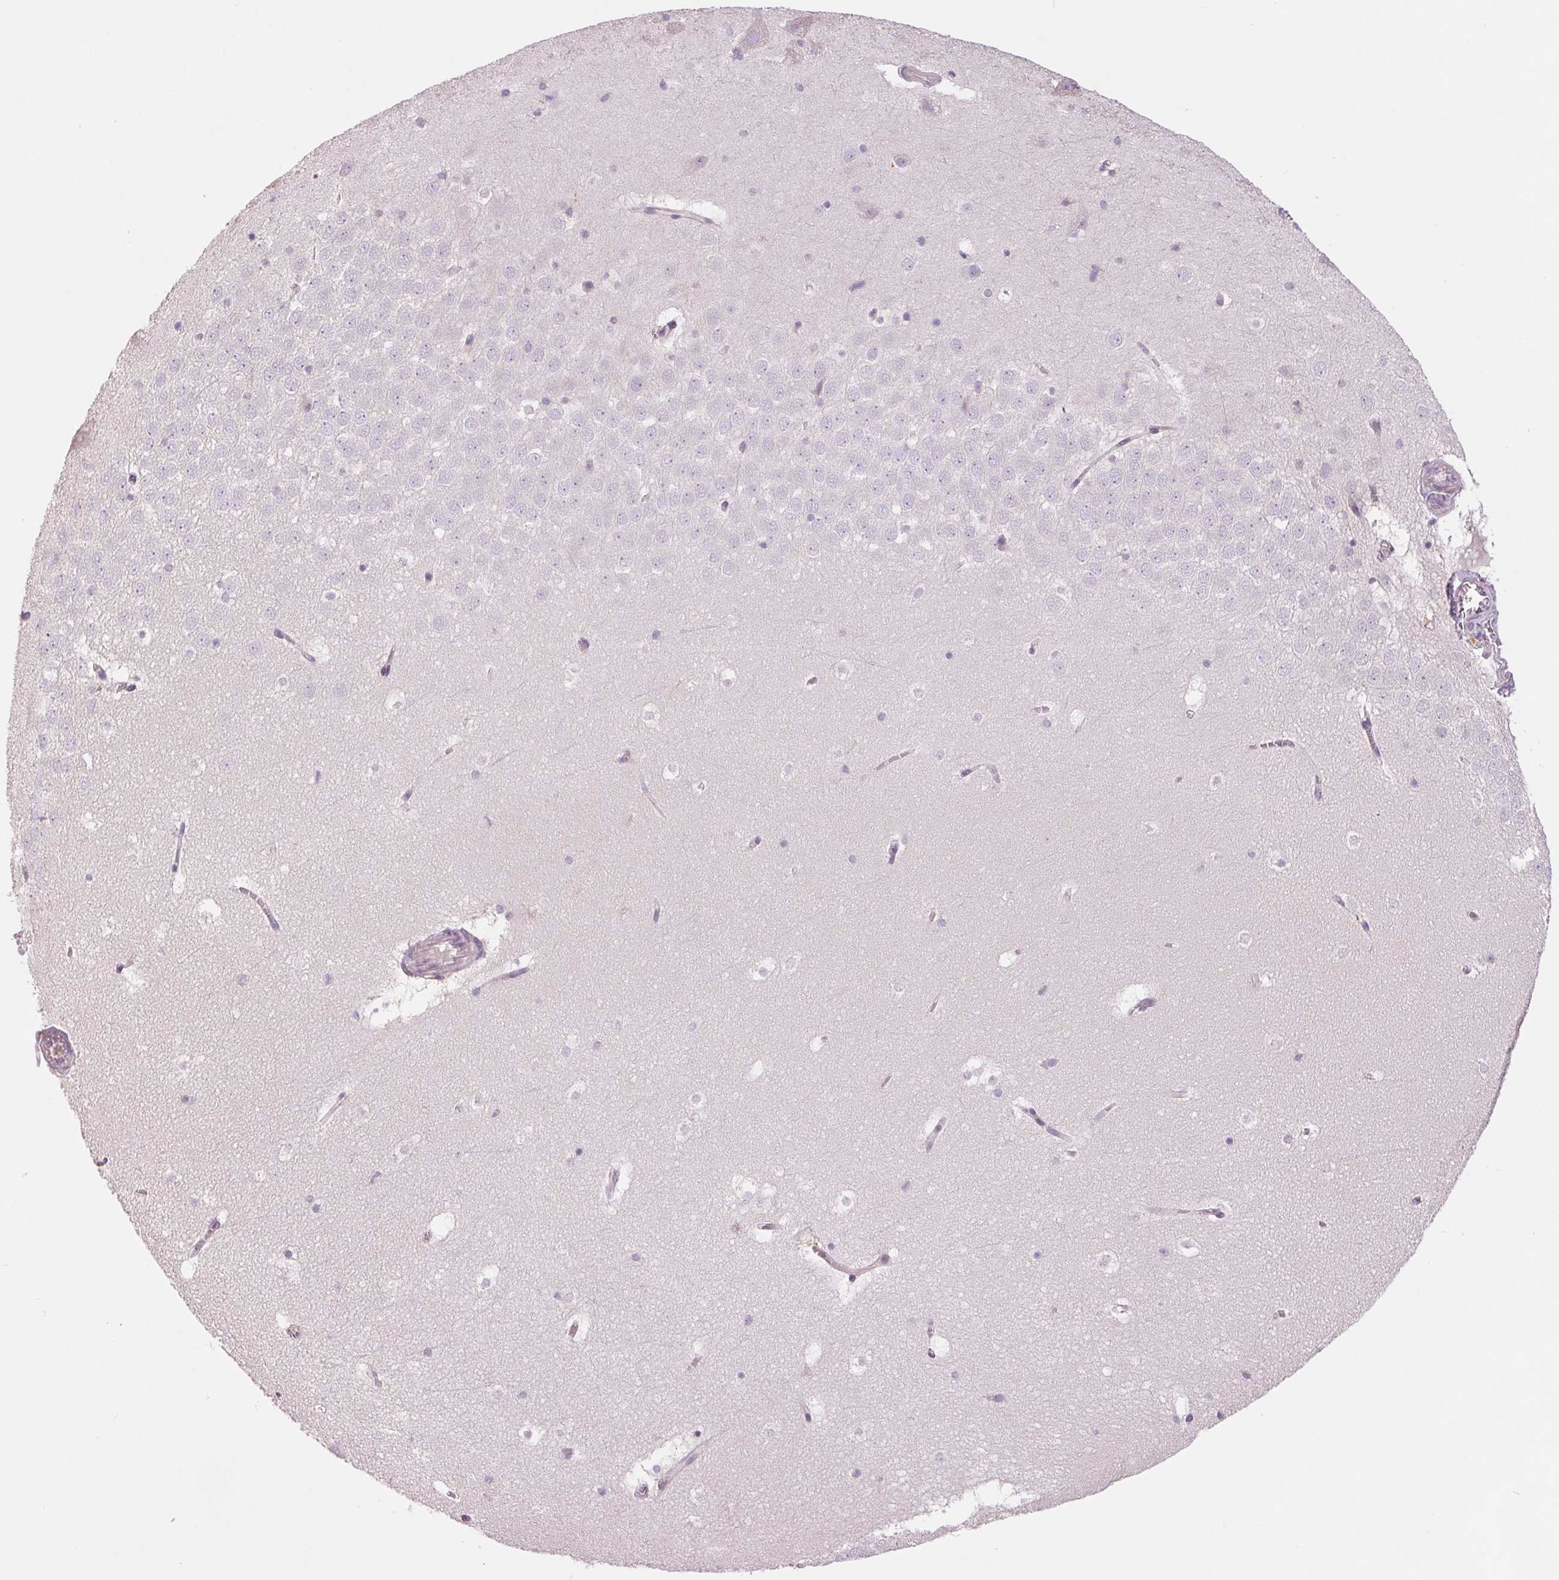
{"staining": {"intensity": "negative", "quantity": "none", "location": "none"}, "tissue": "hippocampus", "cell_type": "Glial cells", "image_type": "normal", "snomed": [{"axis": "morphology", "description": "Normal tissue, NOS"}, {"axis": "topography", "description": "Hippocampus"}], "caption": "An image of hippocampus stained for a protein displays no brown staining in glial cells.", "gene": "SAMD5", "patient": {"sex": "male", "age": 45}}